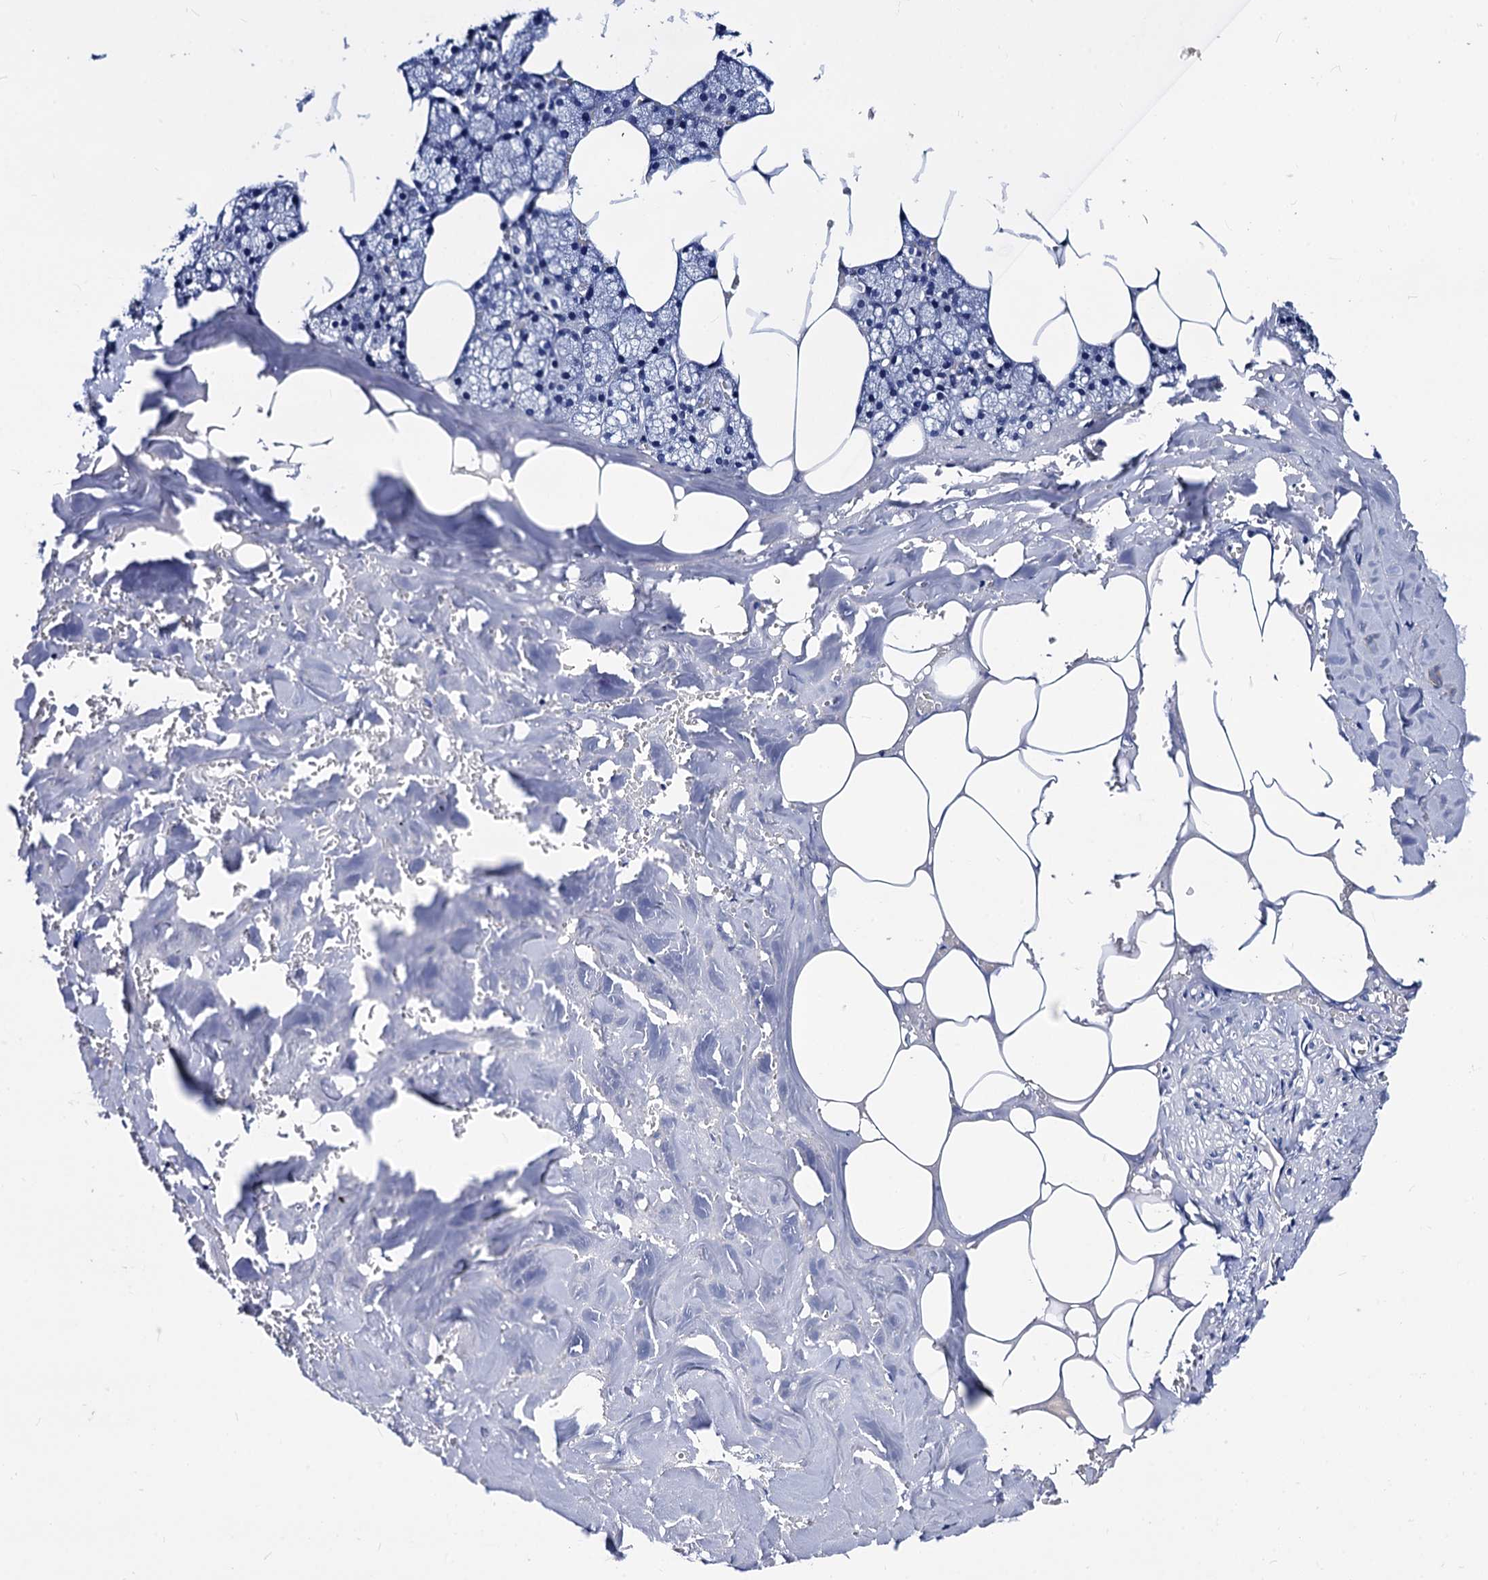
{"staining": {"intensity": "negative", "quantity": "none", "location": "none"}, "tissue": "salivary gland", "cell_type": "Glandular cells", "image_type": "normal", "snomed": [{"axis": "morphology", "description": "Normal tissue, NOS"}, {"axis": "topography", "description": "Salivary gland"}], "caption": "Image shows no significant protein positivity in glandular cells of benign salivary gland. (Brightfield microscopy of DAB IHC at high magnification).", "gene": "LRRC30", "patient": {"sex": "male", "age": 62}}